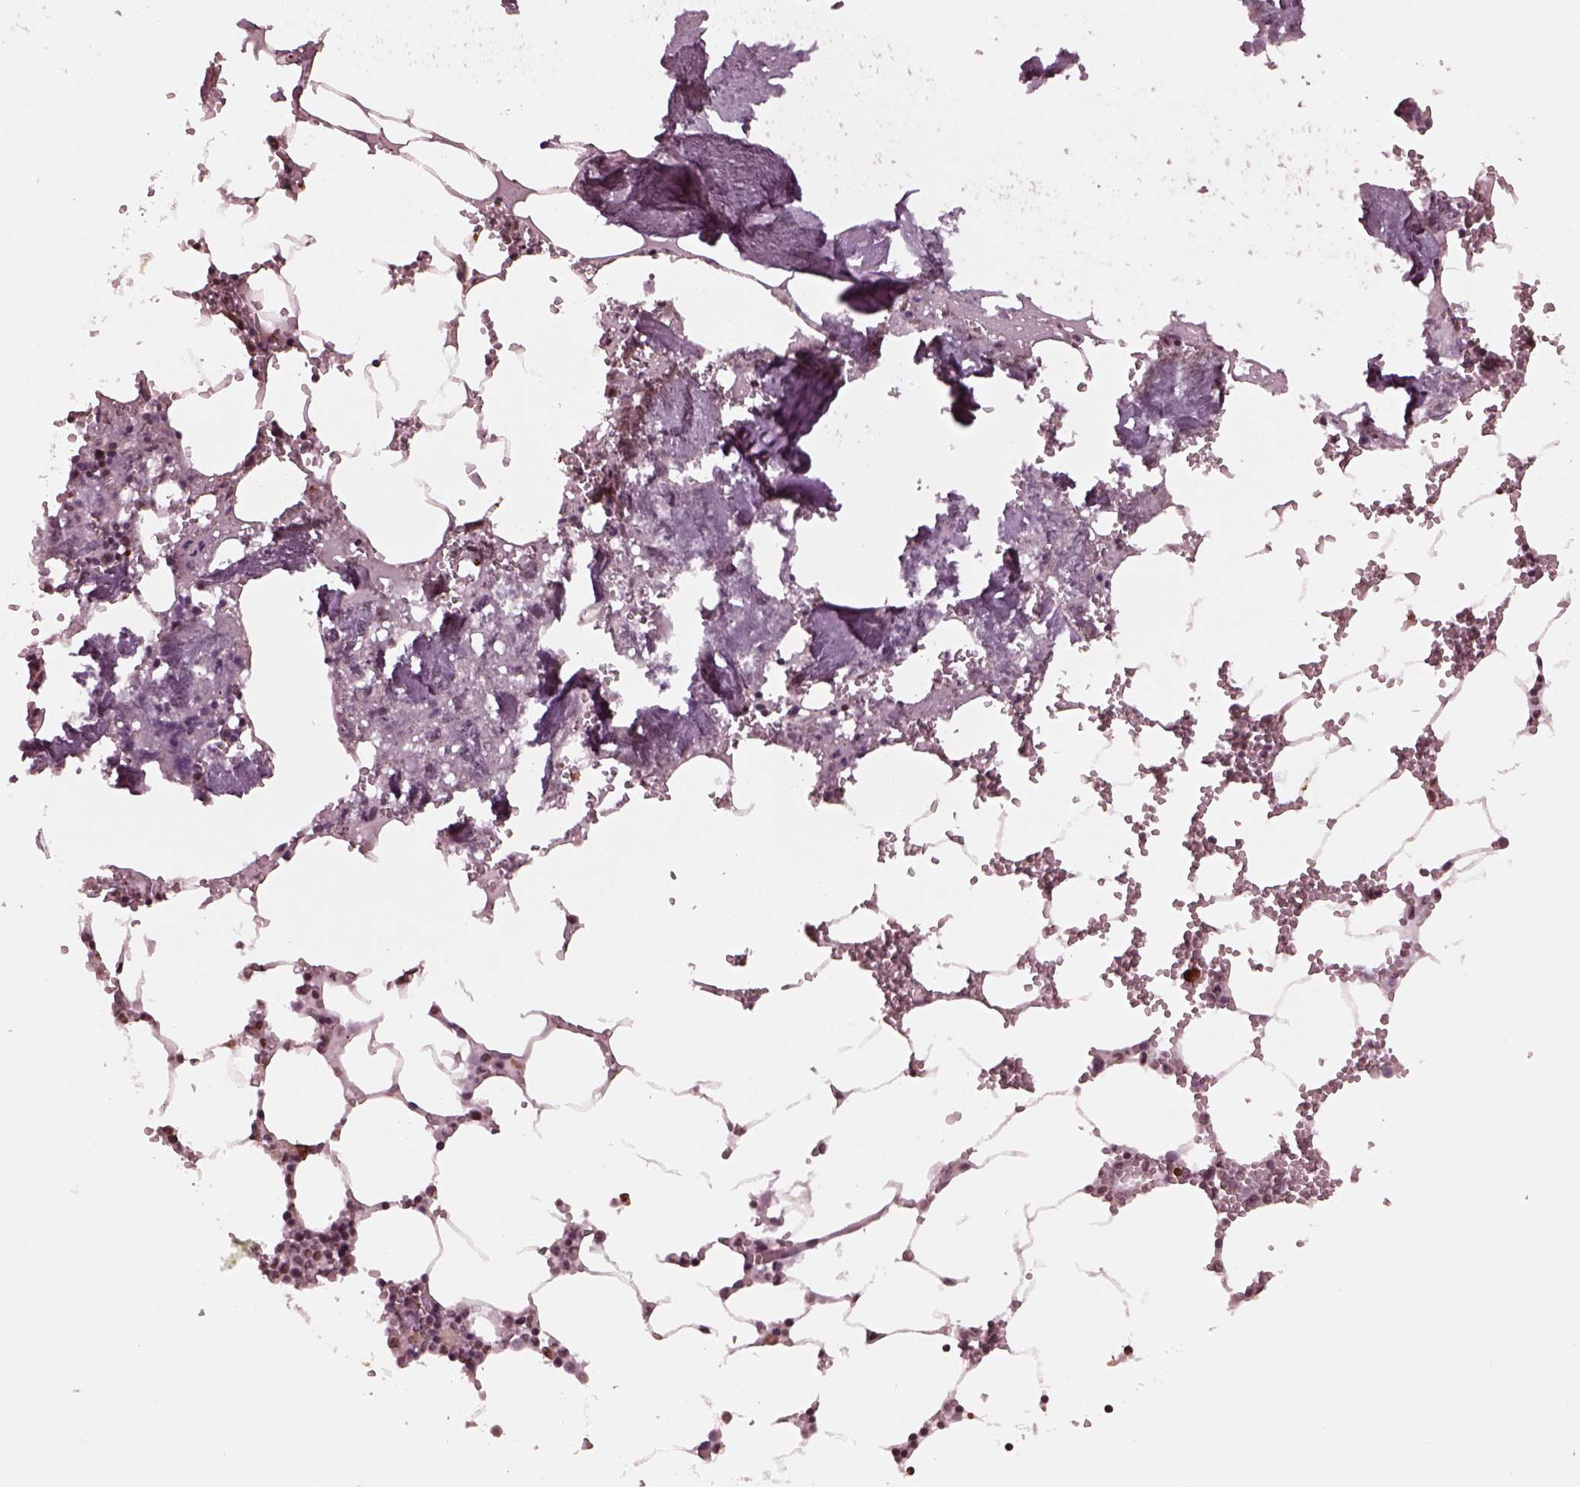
{"staining": {"intensity": "moderate", "quantity": "<25%", "location": "cytoplasmic/membranous,nuclear"}, "tissue": "bone marrow", "cell_type": "Hematopoietic cells", "image_type": "normal", "snomed": [{"axis": "morphology", "description": "Normal tissue, NOS"}, {"axis": "topography", "description": "Bone marrow"}], "caption": "The immunohistochemical stain labels moderate cytoplasmic/membranous,nuclear positivity in hematopoietic cells of unremarkable bone marrow. Nuclei are stained in blue.", "gene": "NSD1", "patient": {"sex": "male", "age": 54}}